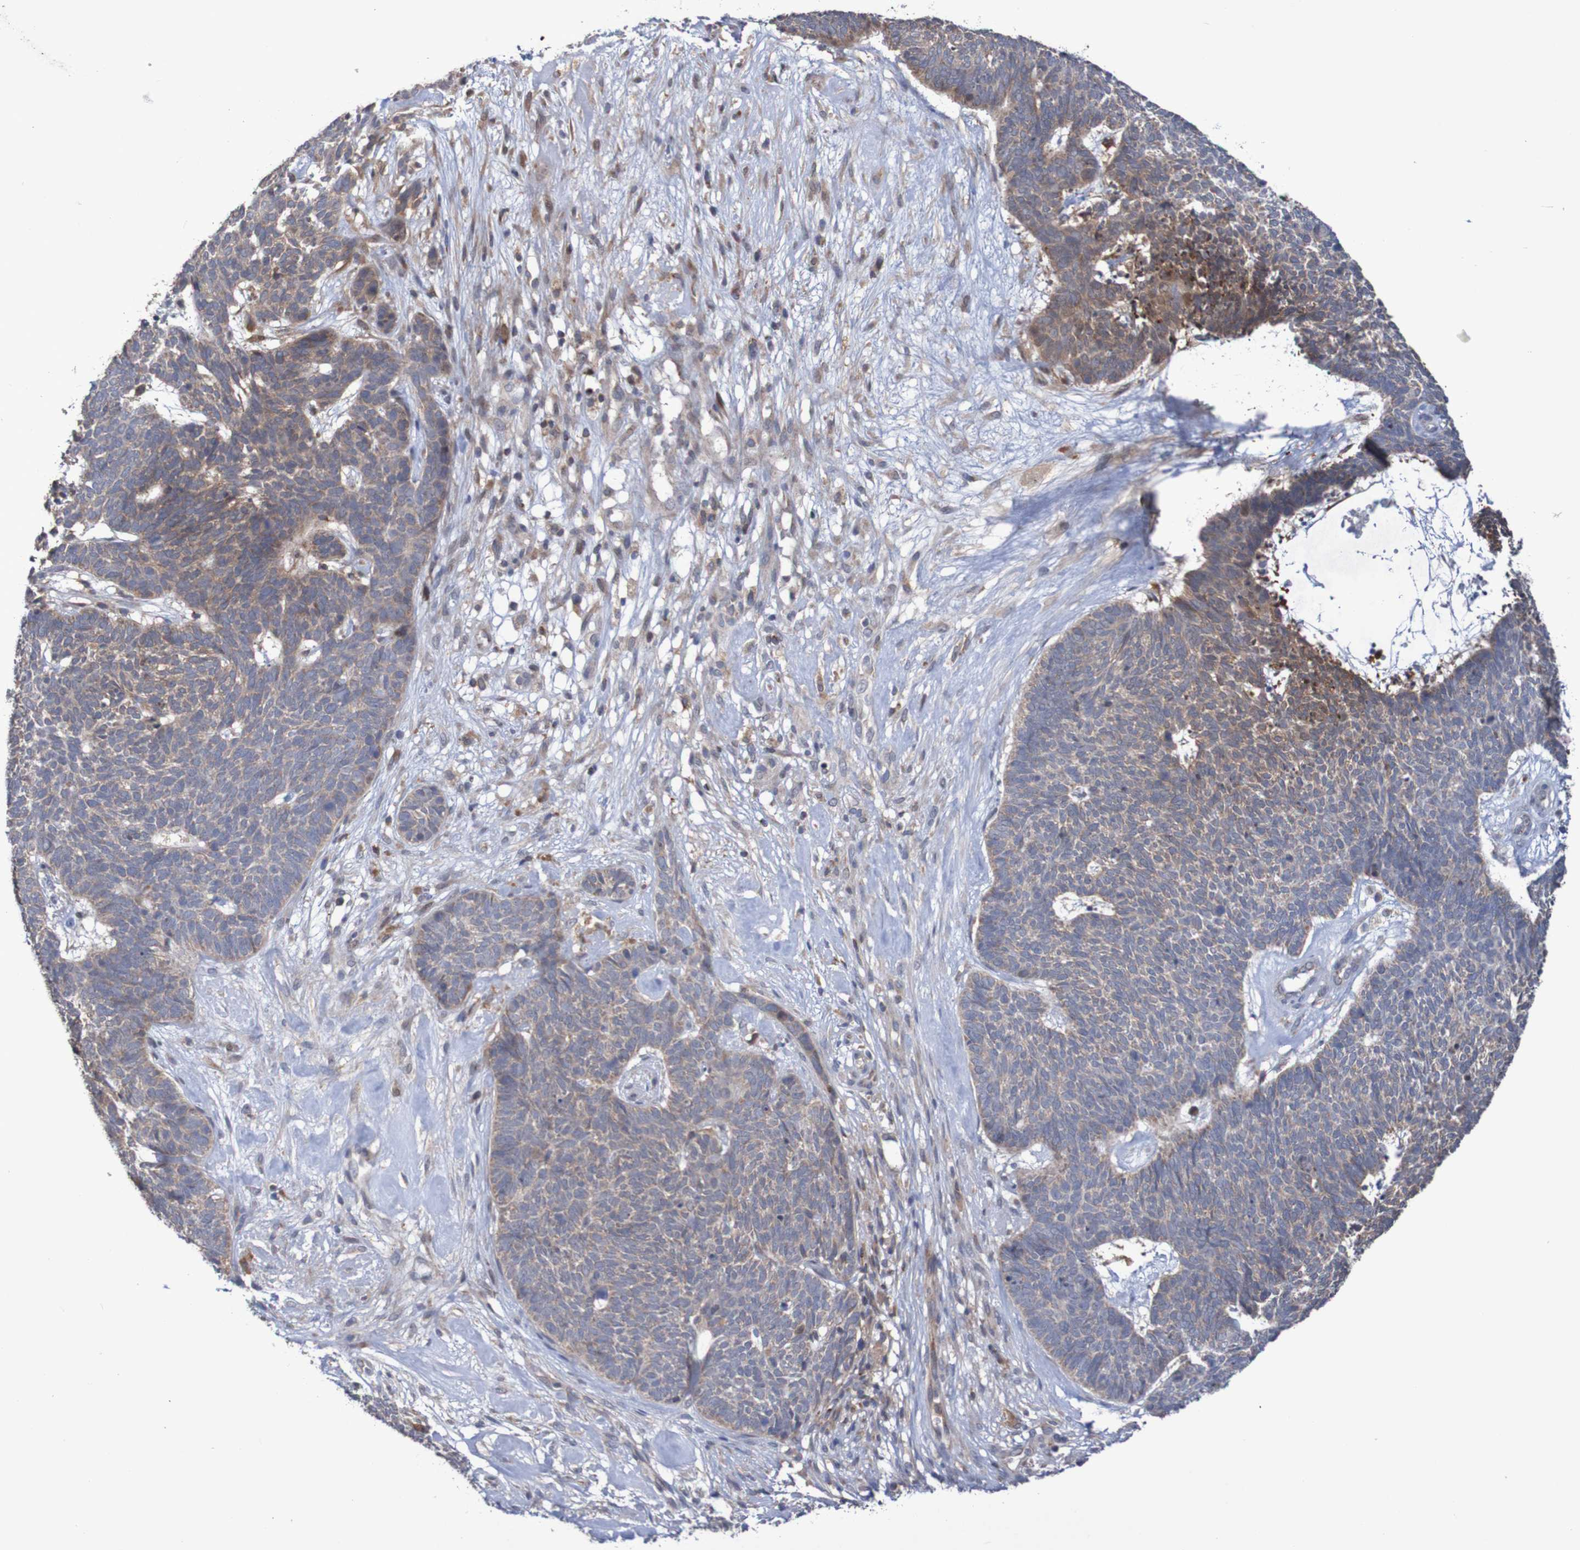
{"staining": {"intensity": "moderate", "quantity": "25%-75%", "location": "cytoplasmic/membranous"}, "tissue": "skin cancer", "cell_type": "Tumor cells", "image_type": "cancer", "snomed": [{"axis": "morphology", "description": "Basal cell carcinoma"}, {"axis": "topography", "description": "Skin"}], "caption": "Human skin cancer (basal cell carcinoma) stained with a brown dye reveals moderate cytoplasmic/membranous positive staining in about 25%-75% of tumor cells.", "gene": "C3orf18", "patient": {"sex": "female", "age": 84}}